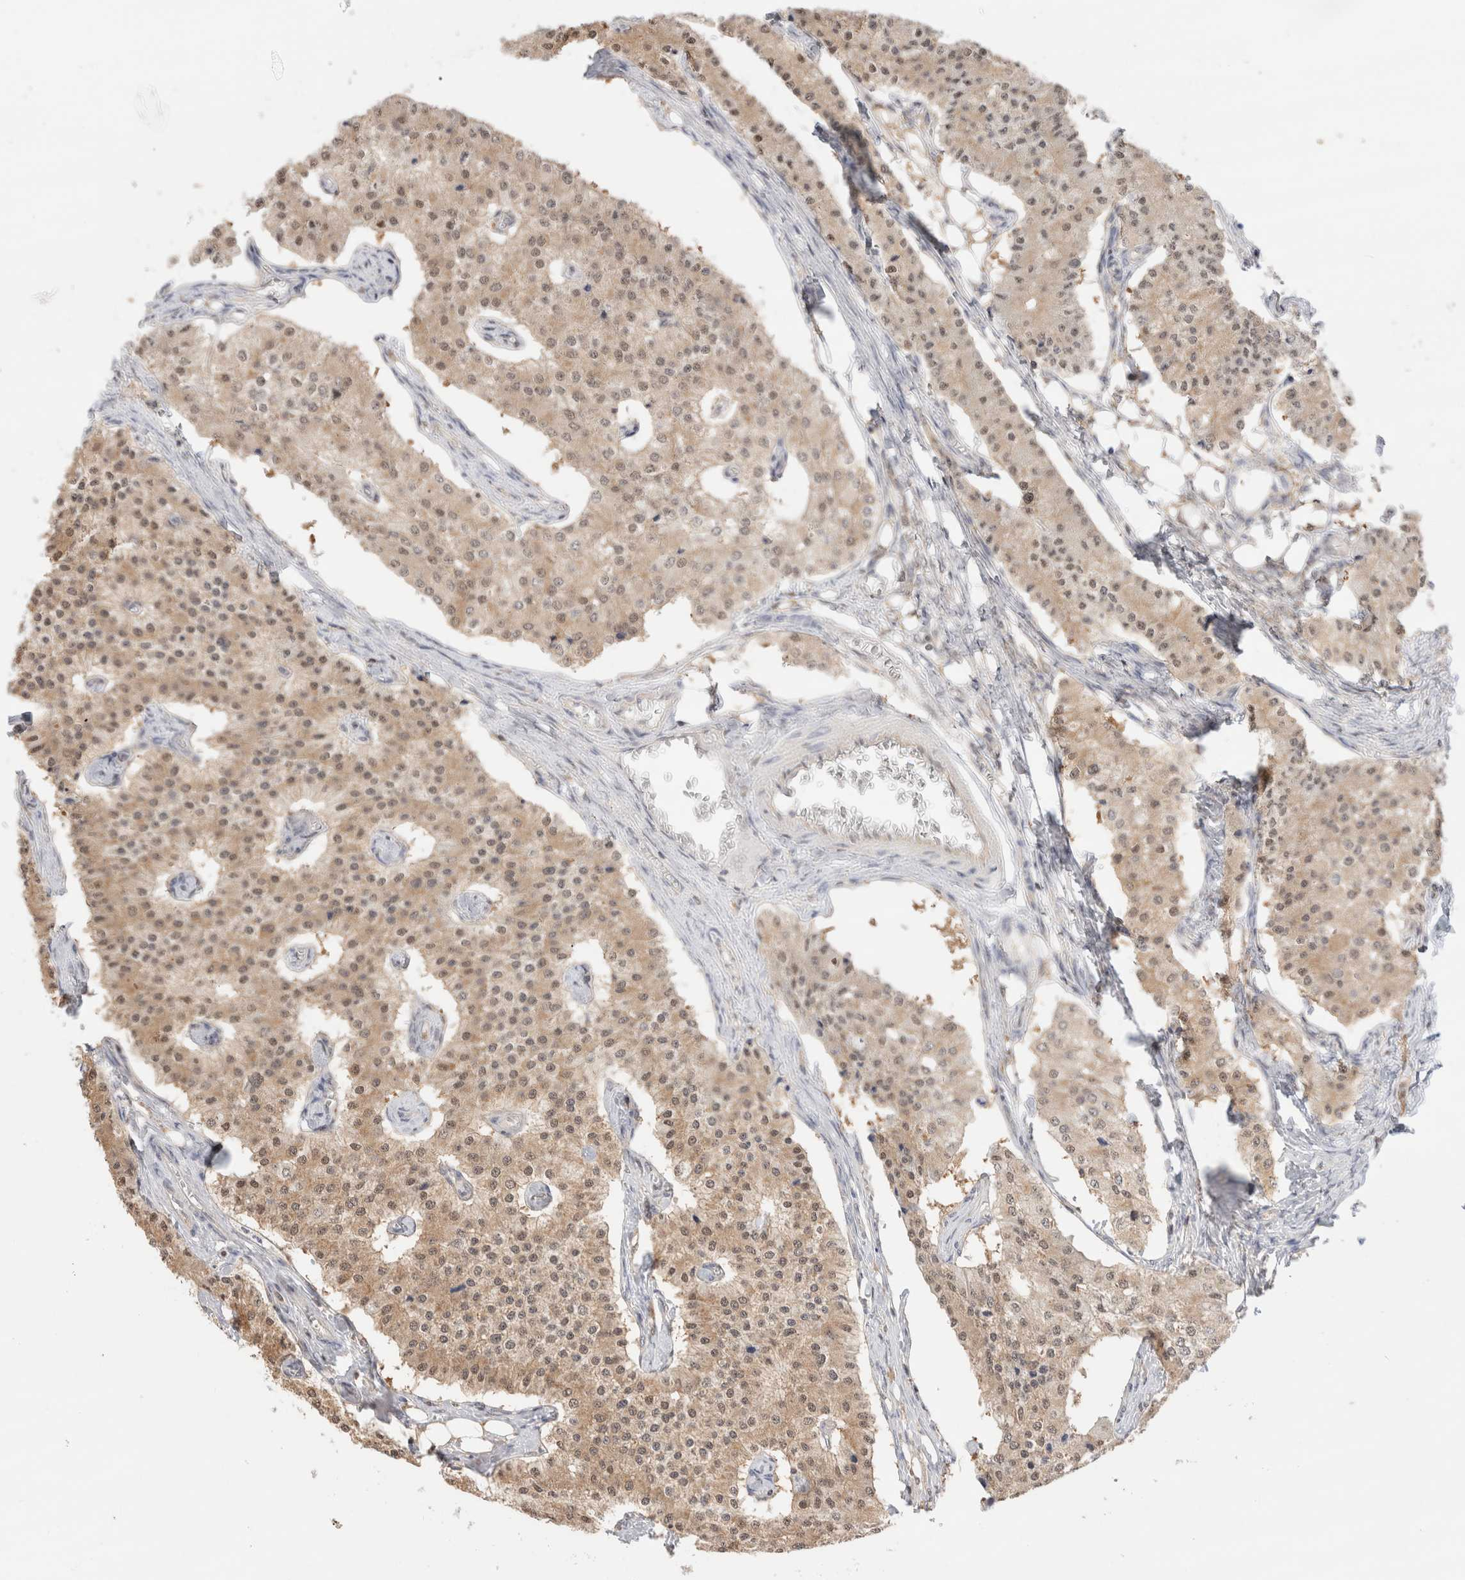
{"staining": {"intensity": "moderate", "quantity": ">75%", "location": "cytoplasmic/membranous"}, "tissue": "carcinoid", "cell_type": "Tumor cells", "image_type": "cancer", "snomed": [{"axis": "morphology", "description": "Carcinoid, malignant, NOS"}, {"axis": "topography", "description": "Colon"}], "caption": "Malignant carcinoid stained for a protein displays moderate cytoplasmic/membranous positivity in tumor cells.", "gene": "C17orf97", "patient": {"sex": "female", "age": 52}}